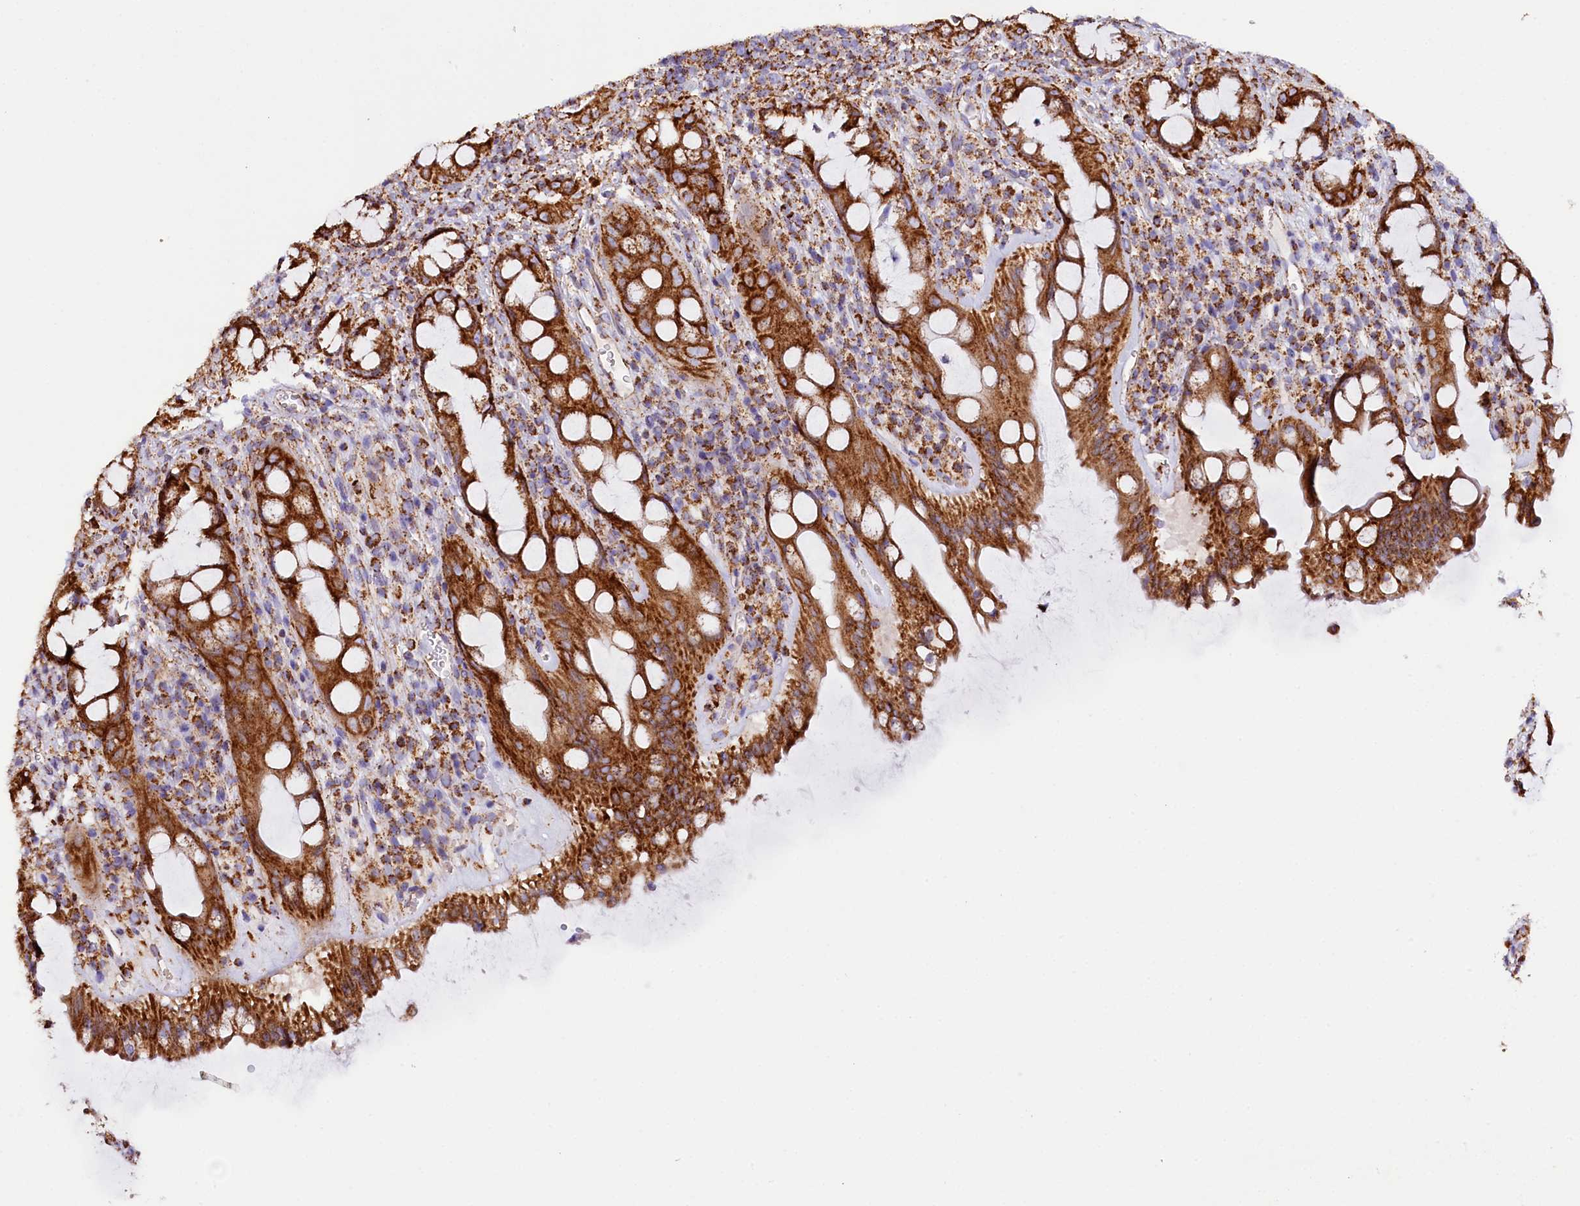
{"staining": {"intensity": "strong", "quantity": ">75%", "location": "cytoplasmic/membranous"}, "tissue": "rectum", "cell_type": "Glandular cells", "image_type": "normal", "snomed": [{"axis": "morphology", "description": "Normal tissue, NOS"}, {"axis": "topography", "description": "Rectum"}], "caption": "Glandular cells reveal high levels of strong cytoplasmic/membranous staining in about >75% of cells in normal rectum.", "gene": "APLP2", "patient": {"sex": "female", "age": 57}}